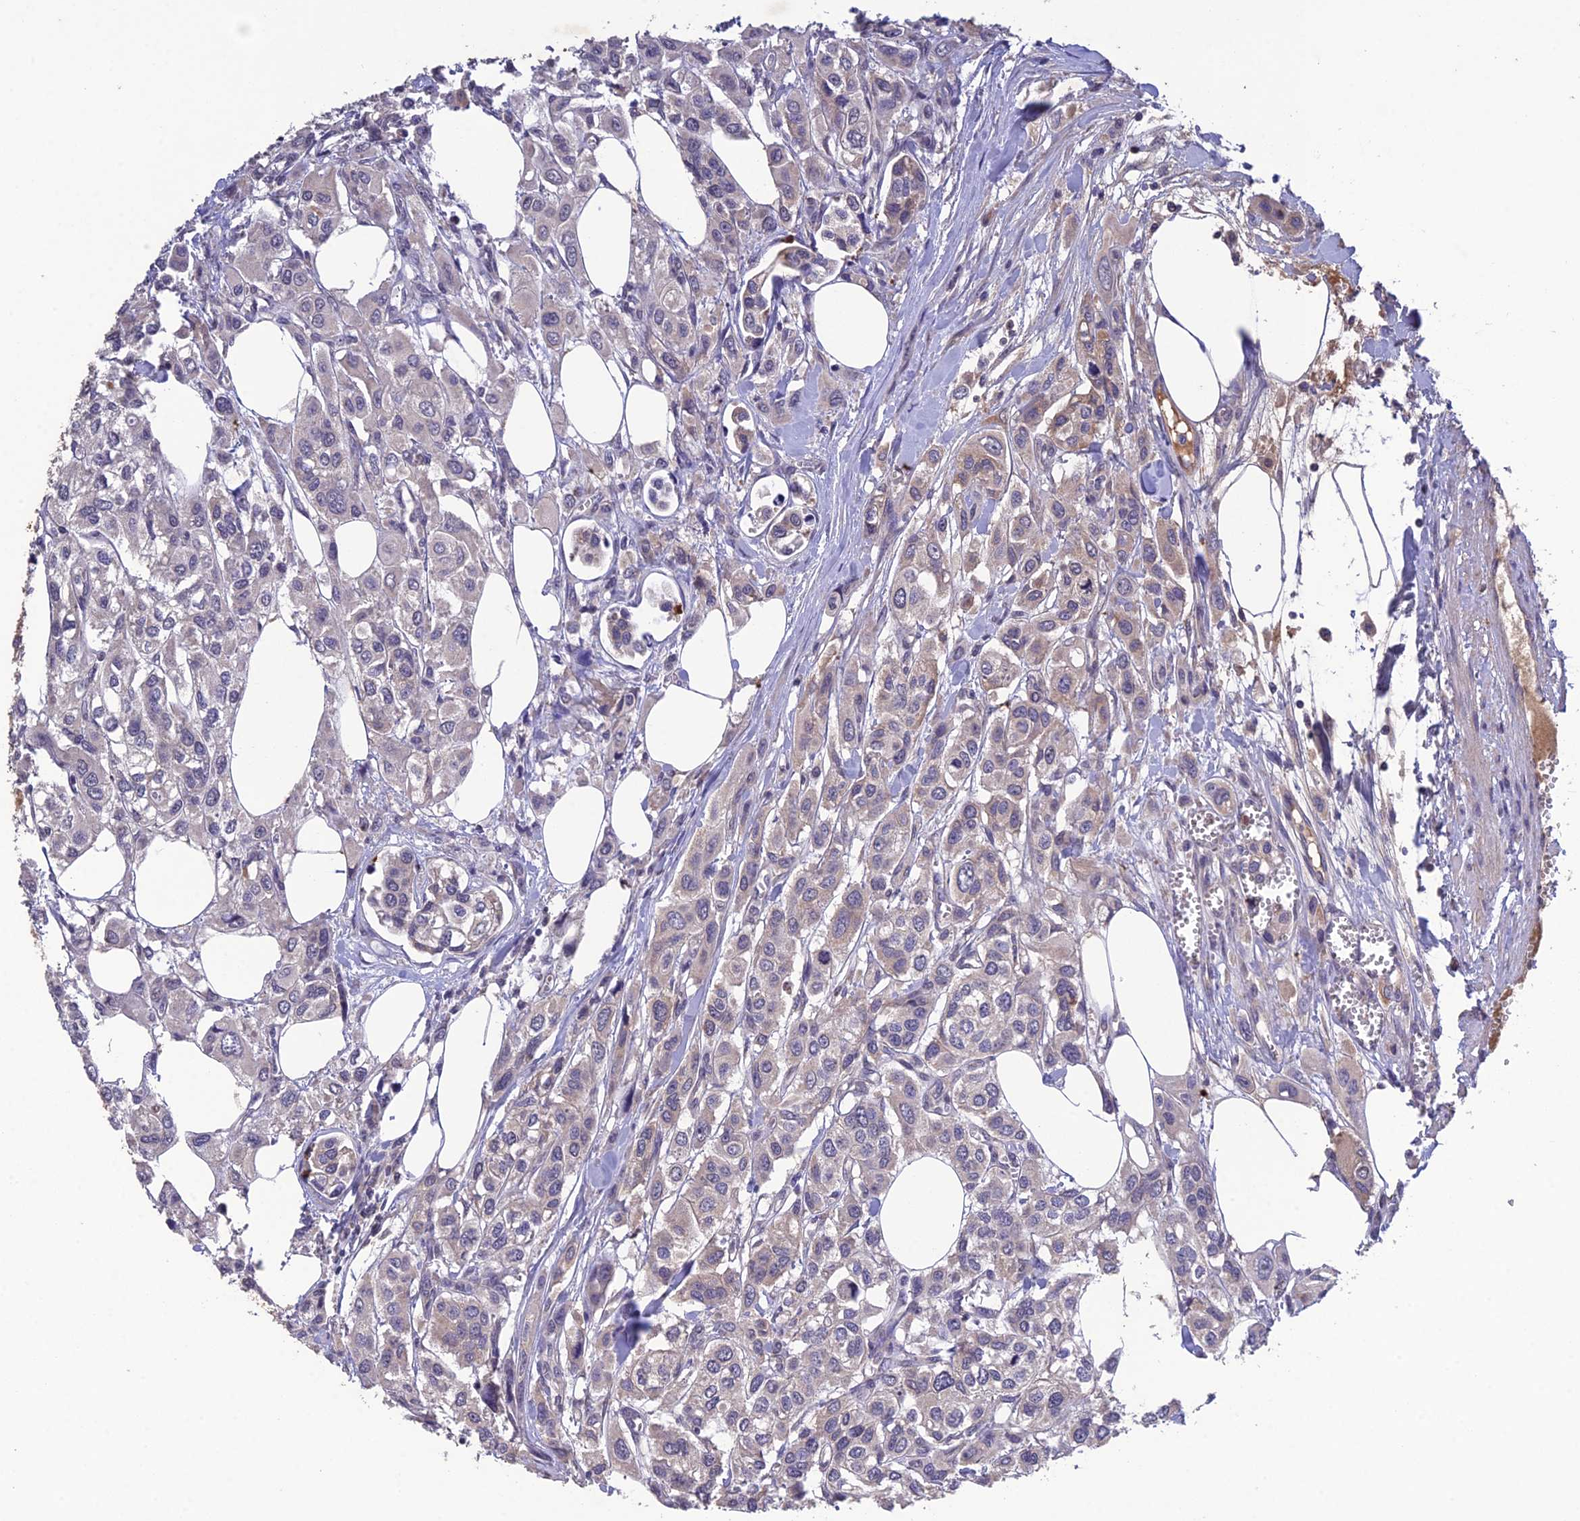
{"staining": {"intensity": "negative", "quantity": "none", "location": "none"}, "tissue": "urothelial cancer", "cell_type": "Tumor cells", "image_type": "cancer", "snomed": [{"axis": "morphology", "description": "Urothelial carcinoma, High grade"}, {"axis": "topography", "description": "Urinary bladder"}], "caption": "This is a histopathology image of IHC staining of urothelial carcinoma (high-grade), which shows no staining in tumor cells.", "gene": "SLC39A13", "patient": {"sex": "male", "age": 67}}